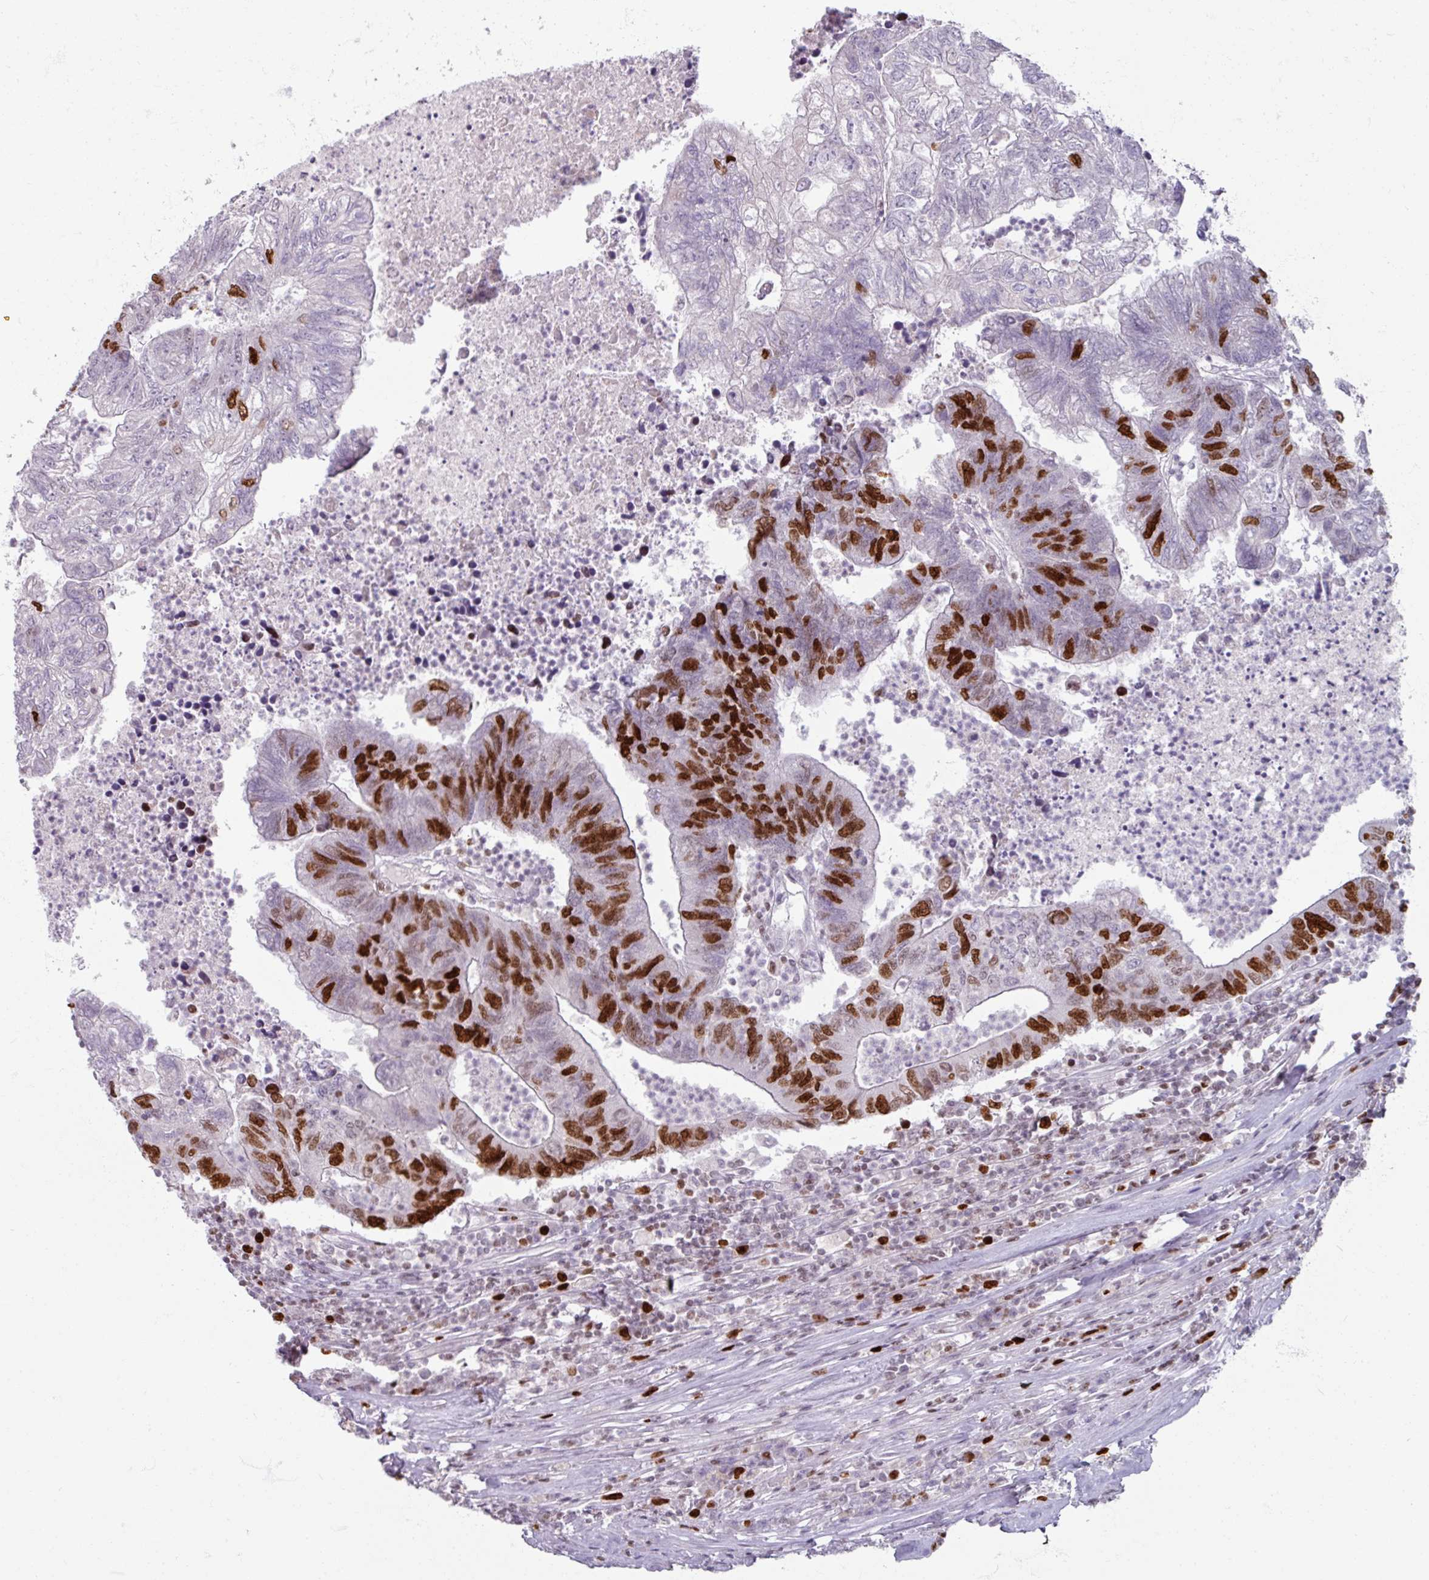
{"staining": {"intensity": "strong", "quantity": "25%-75%", "location": "nuclear"}, "tissue": "colorectal cancer", "cell_type": "Tumor cells", "image_type": "cancer", "snomed": [{"axis": "morphology", "description": "Adenocarcinoma, NOS"}, {"axis": "topography", "description": "Colon"}], "caption": "Brown immunohistochemical staining in human colorectal cancer demonstrates strong nuclear positivity in about 25%-75% of tumor cells.", "gene": "ATAD2", "patient": {"sex": "female", "age": 48}}